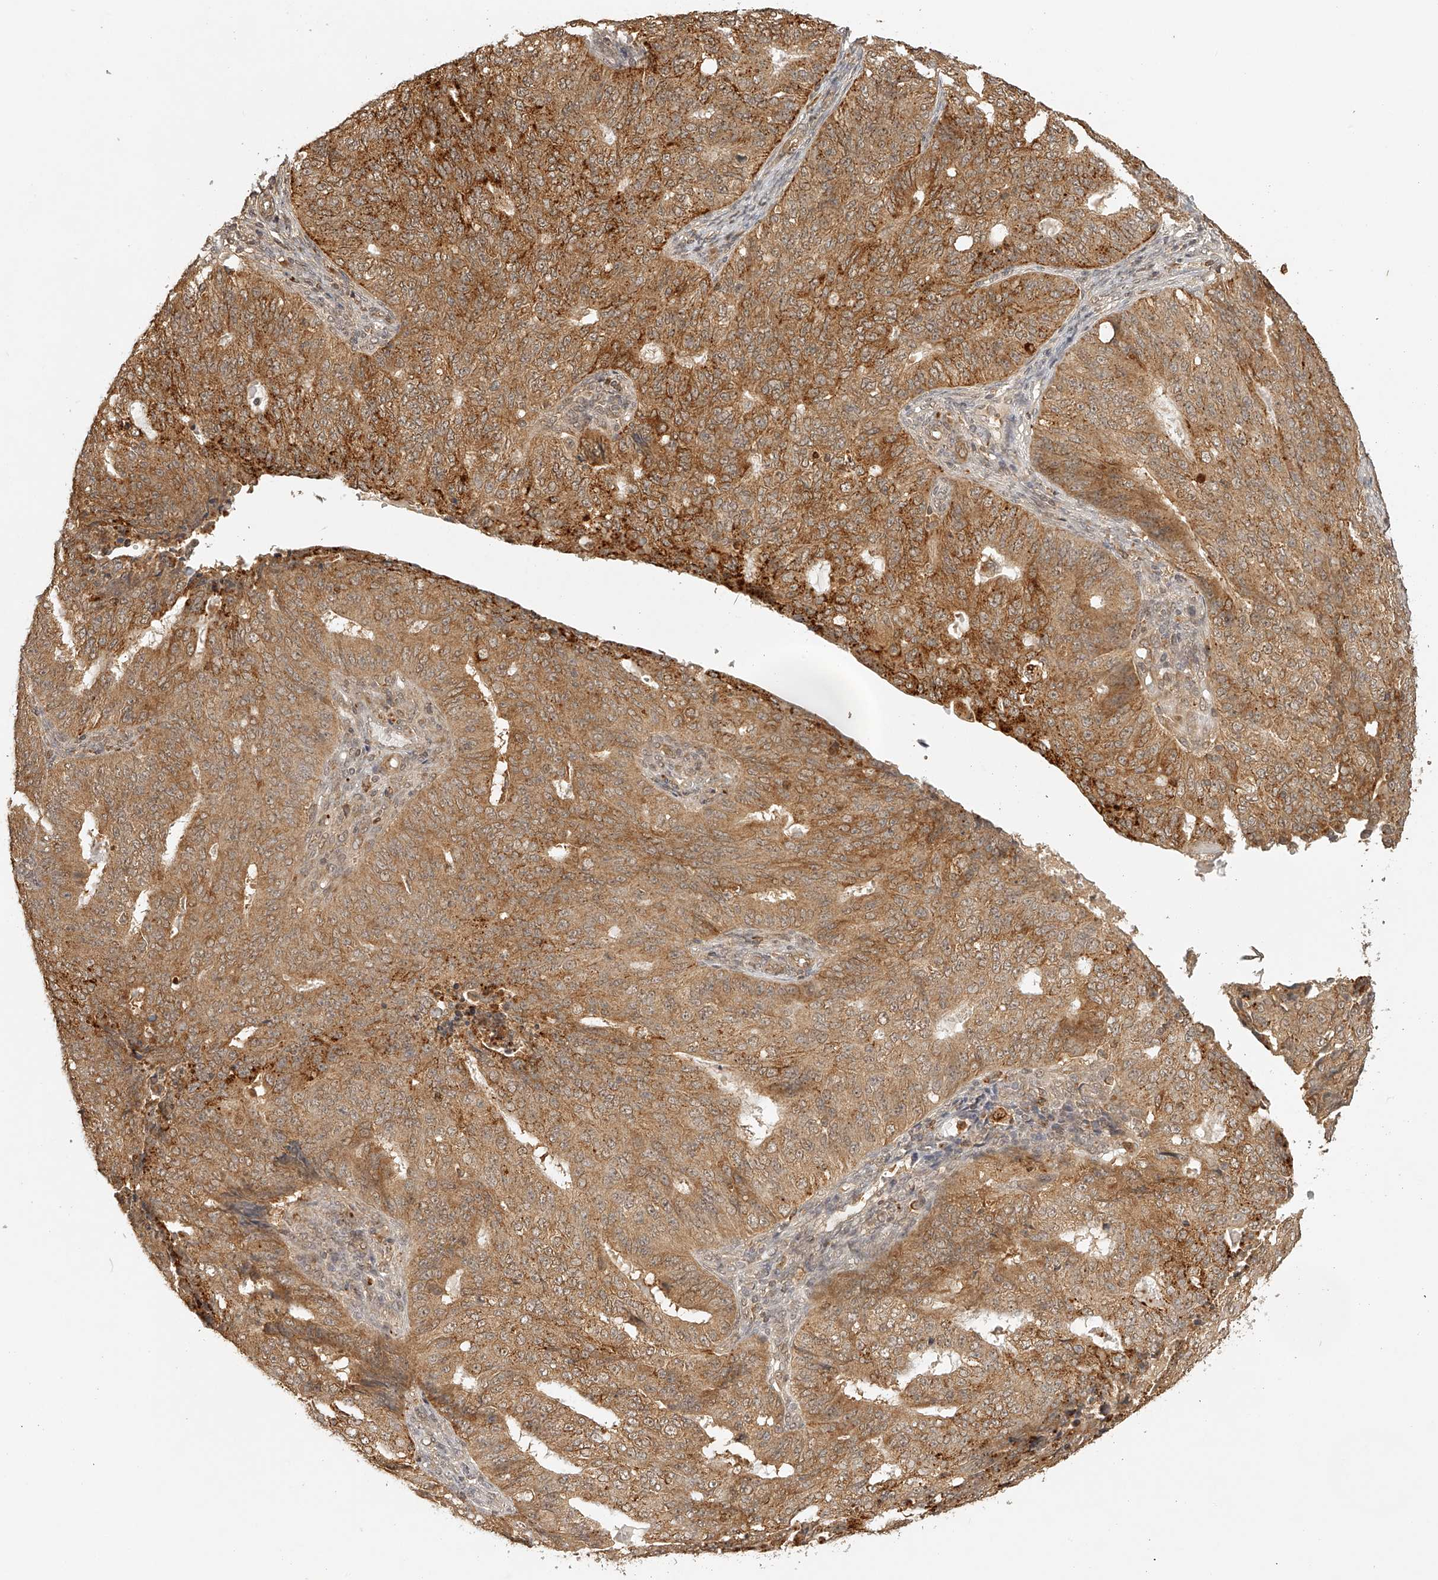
{"staining": {"intensity": "moderate", "quantity": ">75%", "location": "cytoplasmic/membranous"}, "tissue": "endometrial cancer", "cell_type": "Tumor cells", "image_type": "cancer", "snomed": [{"axis": "morphology", "description": "Adenocarcinoma, NOS"}, {"axis": "topography", "description": "Endometrium"}], "caption": "Human adenocarcinoma (endometrial) stained with a brown dye shows moderate cytoplasmic/membranous positive expression in approximately >75% of tumor cells.", "gene": "BCL2L11", "patient": {"sex": "female", "age": 32}}